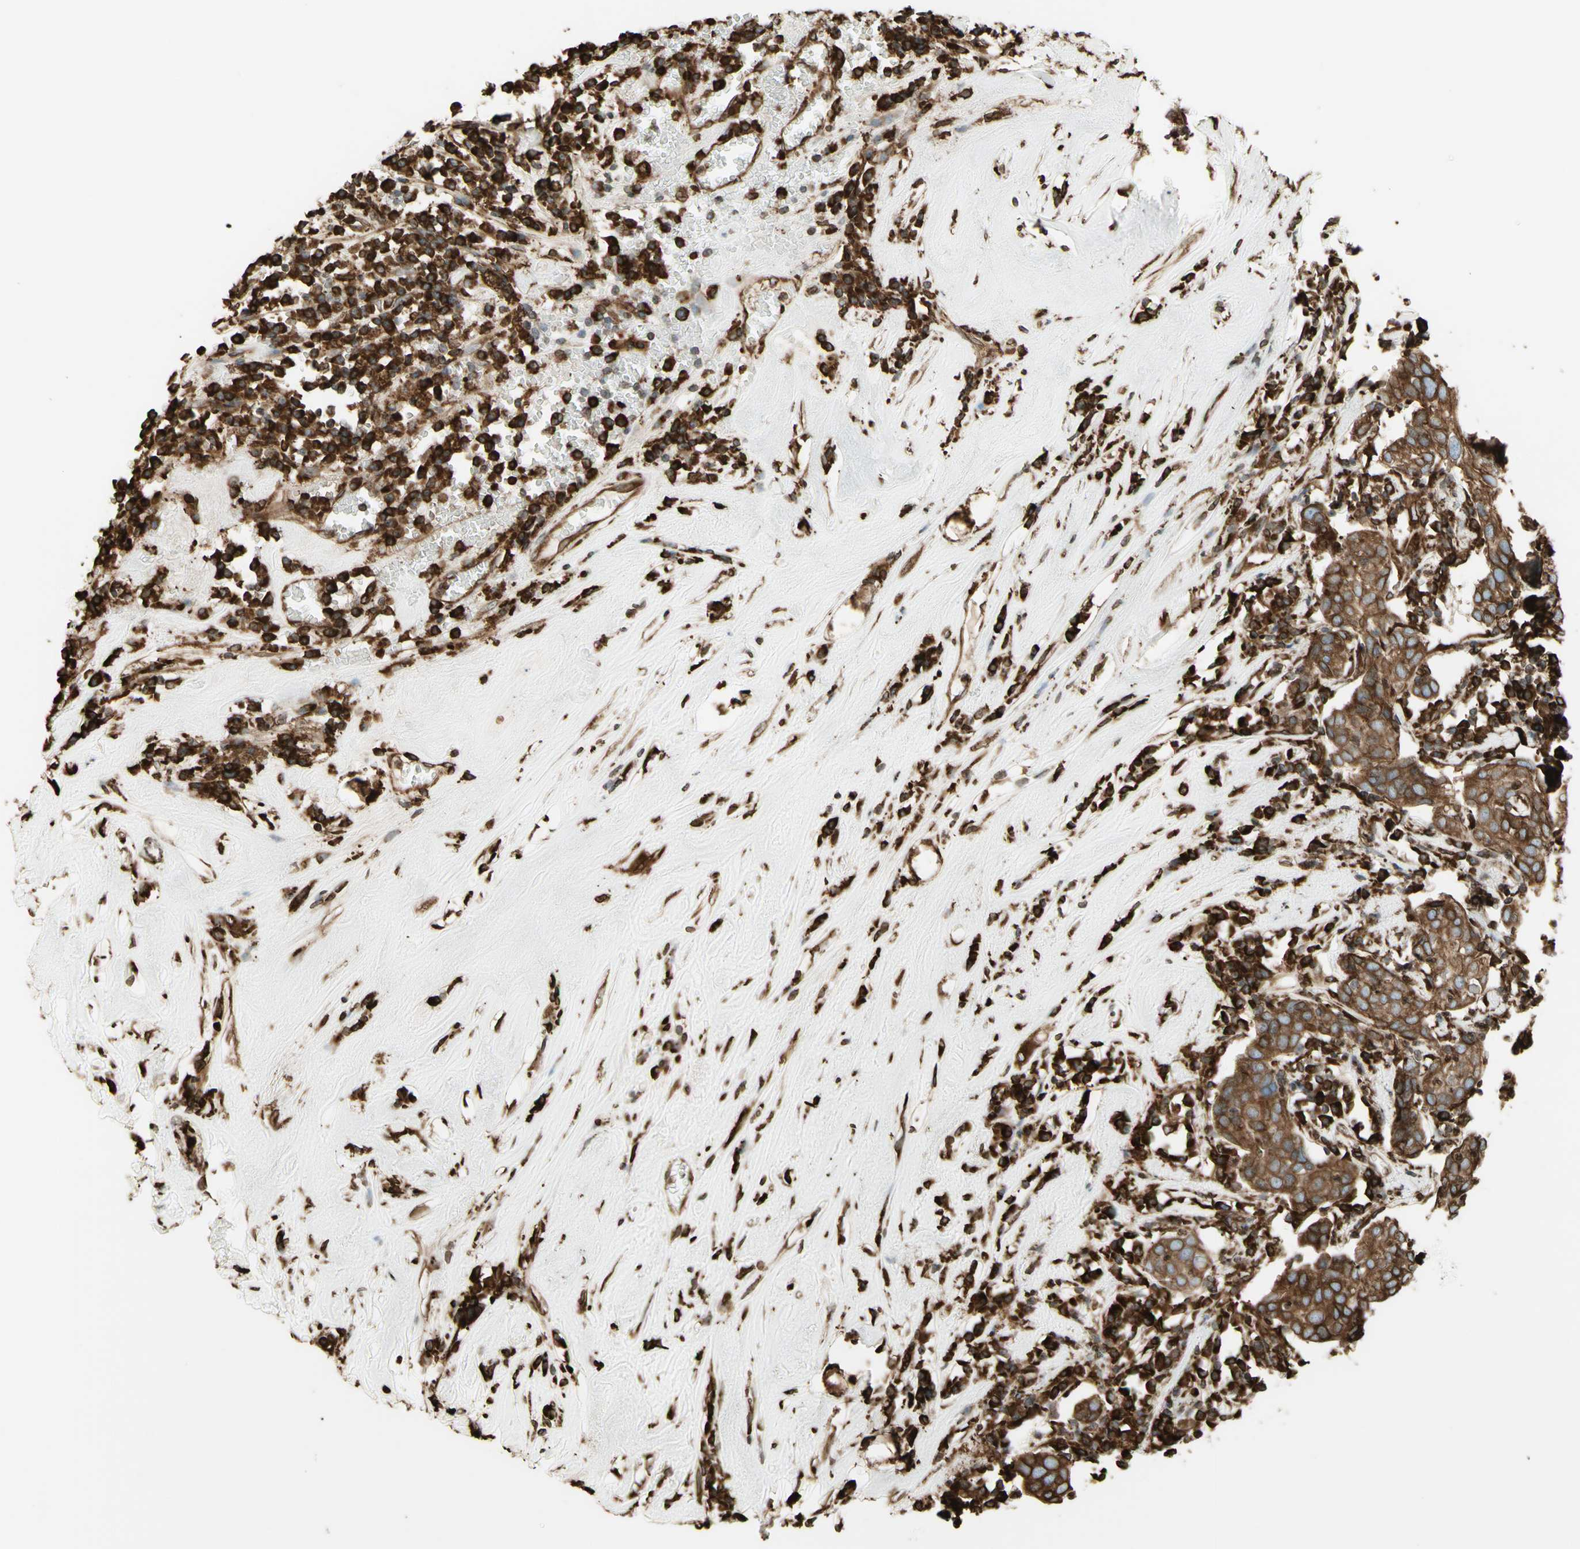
{"staining": {"intensity": "moderate", "quantity": ">75%", "location": "cytoplasmic/membranous"}, "tissue": "head and neck cancer", "cell_type": "Tumor cells", "image_type": "cancer", "snomed": [{"axis": "morphology", "description": "Adenocarcinoma, NOS"}, {"axis": "topography", "description": "Salivary gland"}, {"axis": "topography", "description": "Head-Neck"}], "caption": "Immunohistochemical staining of adenocarcinoma (head and neck) displays medium levels of moderate cytoplasmic/membranous protein staining in approximately >75% of tumor cells.", "gene": "CANX", "patient": {"sex": "female", "age": 65}}